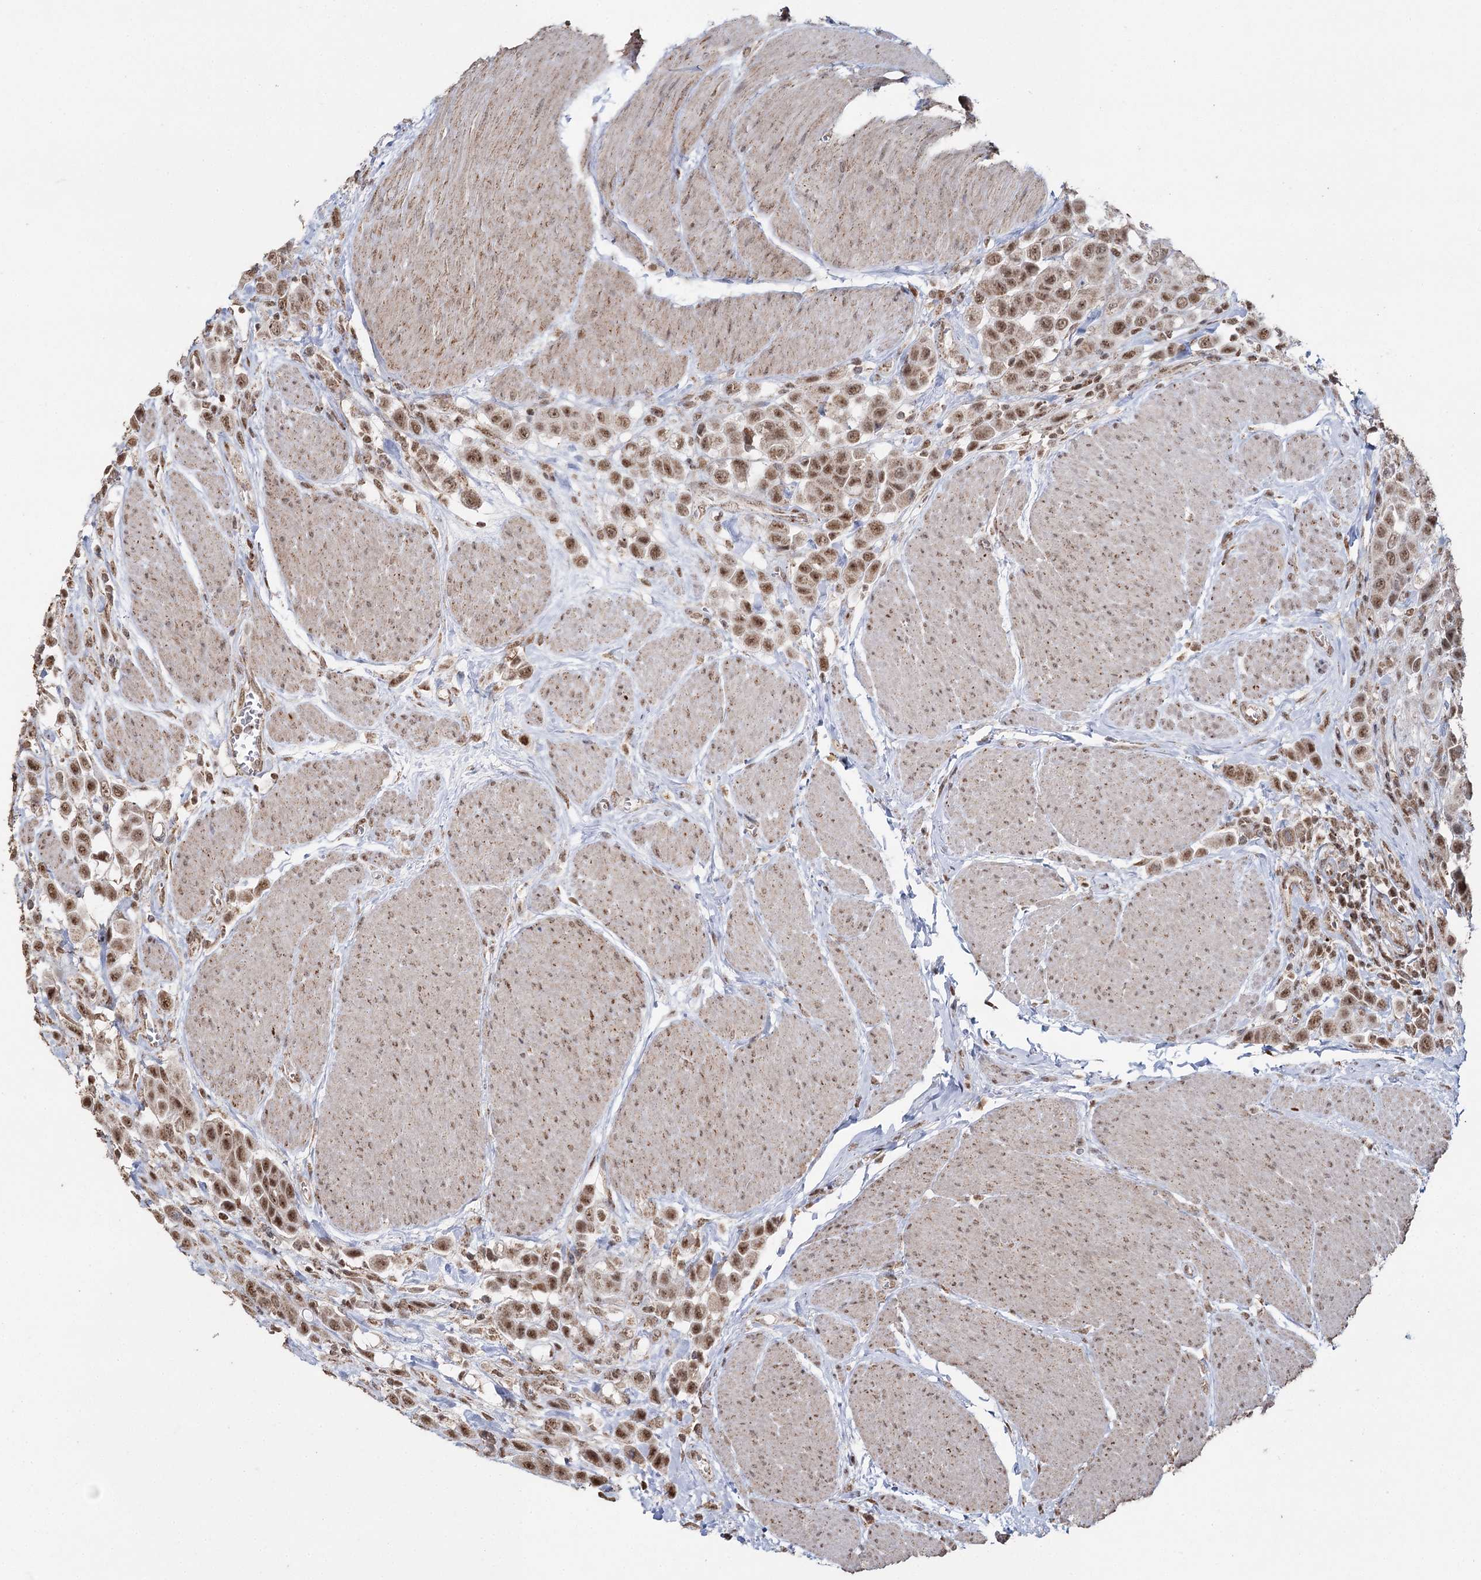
{"staining": {"intensity": "moderate", "quantity": ">75%", "location": "nuclear"}, "tissue": "urothelial cancer", "cell_type": "Tumor cells", "image_type": "cancer", "snomed": [{"axis": "morphology", "description": "Urothelial carcinoma, High grade"}, {"axis": "topography", "description": "Urinary bladder"}], "caption": "A medium amount of moderate nuclear staining is seen in about >75% of tumor cells in high-grade urothelial carcinoma tissue. (DAB (3,3'-diaminobenzidine) IHC with brightfield microscopy, high magnification).", "gene": "PDHX", "patient": {"sex": "male", "age": 50}}